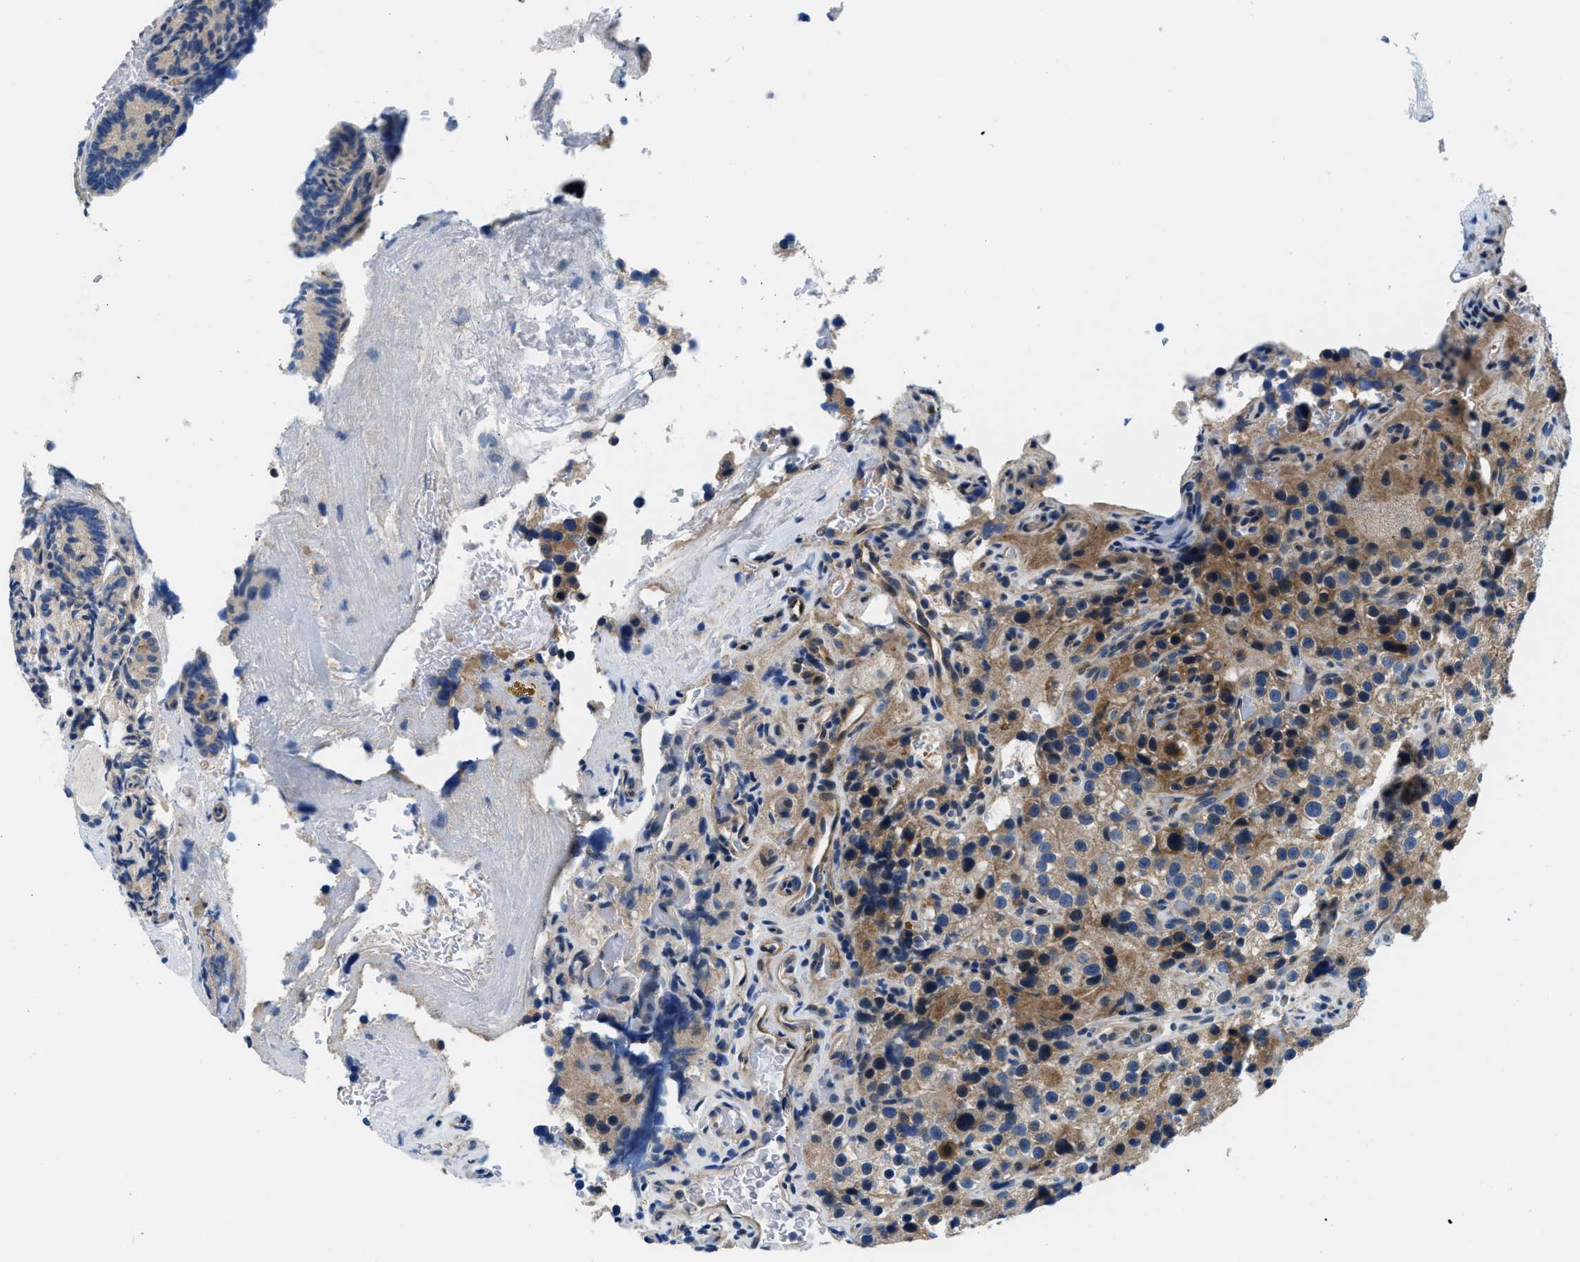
{"staining": {"intensity": "moderate", "quantity": ">75%", "location": "cytoplasmic/membranous"}, "tissue": "parathyroid gland", "cell_type": "Glandular cells", "image_type": "normal", "snomed": [{"axis": "morphology", "description": "Normal tissue, NOS"}, {"axis": "morphology", "description": "Adenoma, NOS"}, {"axis": "topography", "description": "Parathyroid gland"}], "caption": "A high-resolution micrograph shows immunohistochemistry (IHC) staining of benign parathyroid gland, which displays moderate cytoplasmic/membranous expression in approximately >75% of glandular cells.", "gene": "LPIN2", "patient": {"sex": "female", "age": 51}}